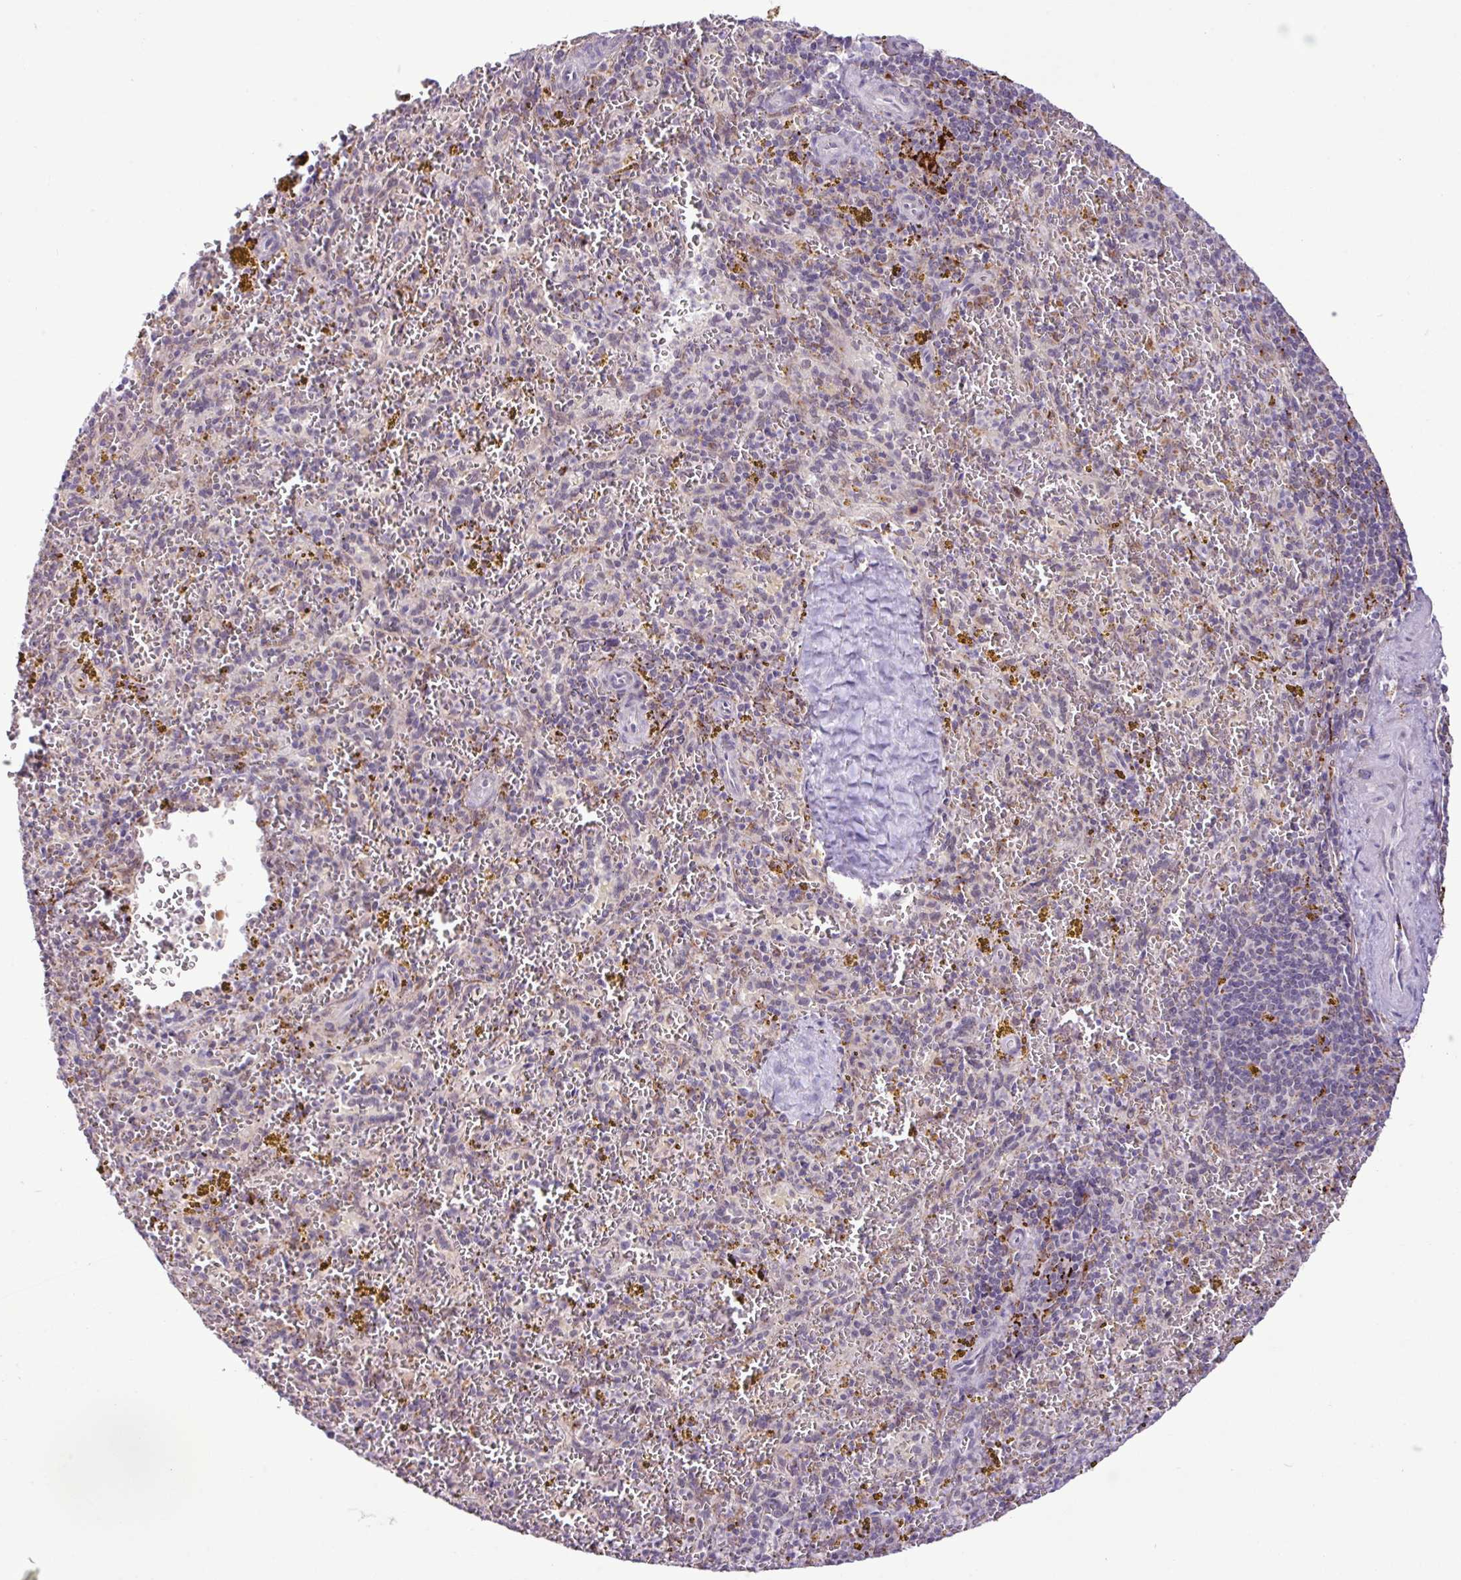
{"staining": {"intensity": "weak", "quantity": "<25%", "location": "cytoplasmic/membranous"}, "tissue": "spleen", "cell_type": "Cells in red pulp", "image_type": "normal", "snomed": [{"axis": "morphology", "description": "Normal tissue, NOS"}, {"axis": "topography", "description": "Spleen"}], "caption": "The immunohistochemistry (IHC) image has no significant positivity in cells in red pulp of spleen. (Immunohistochemistry, brightfield microscopy, high magnification).", "gene": "SGPP1", "patient": {"sex": "male", "age": 57}}